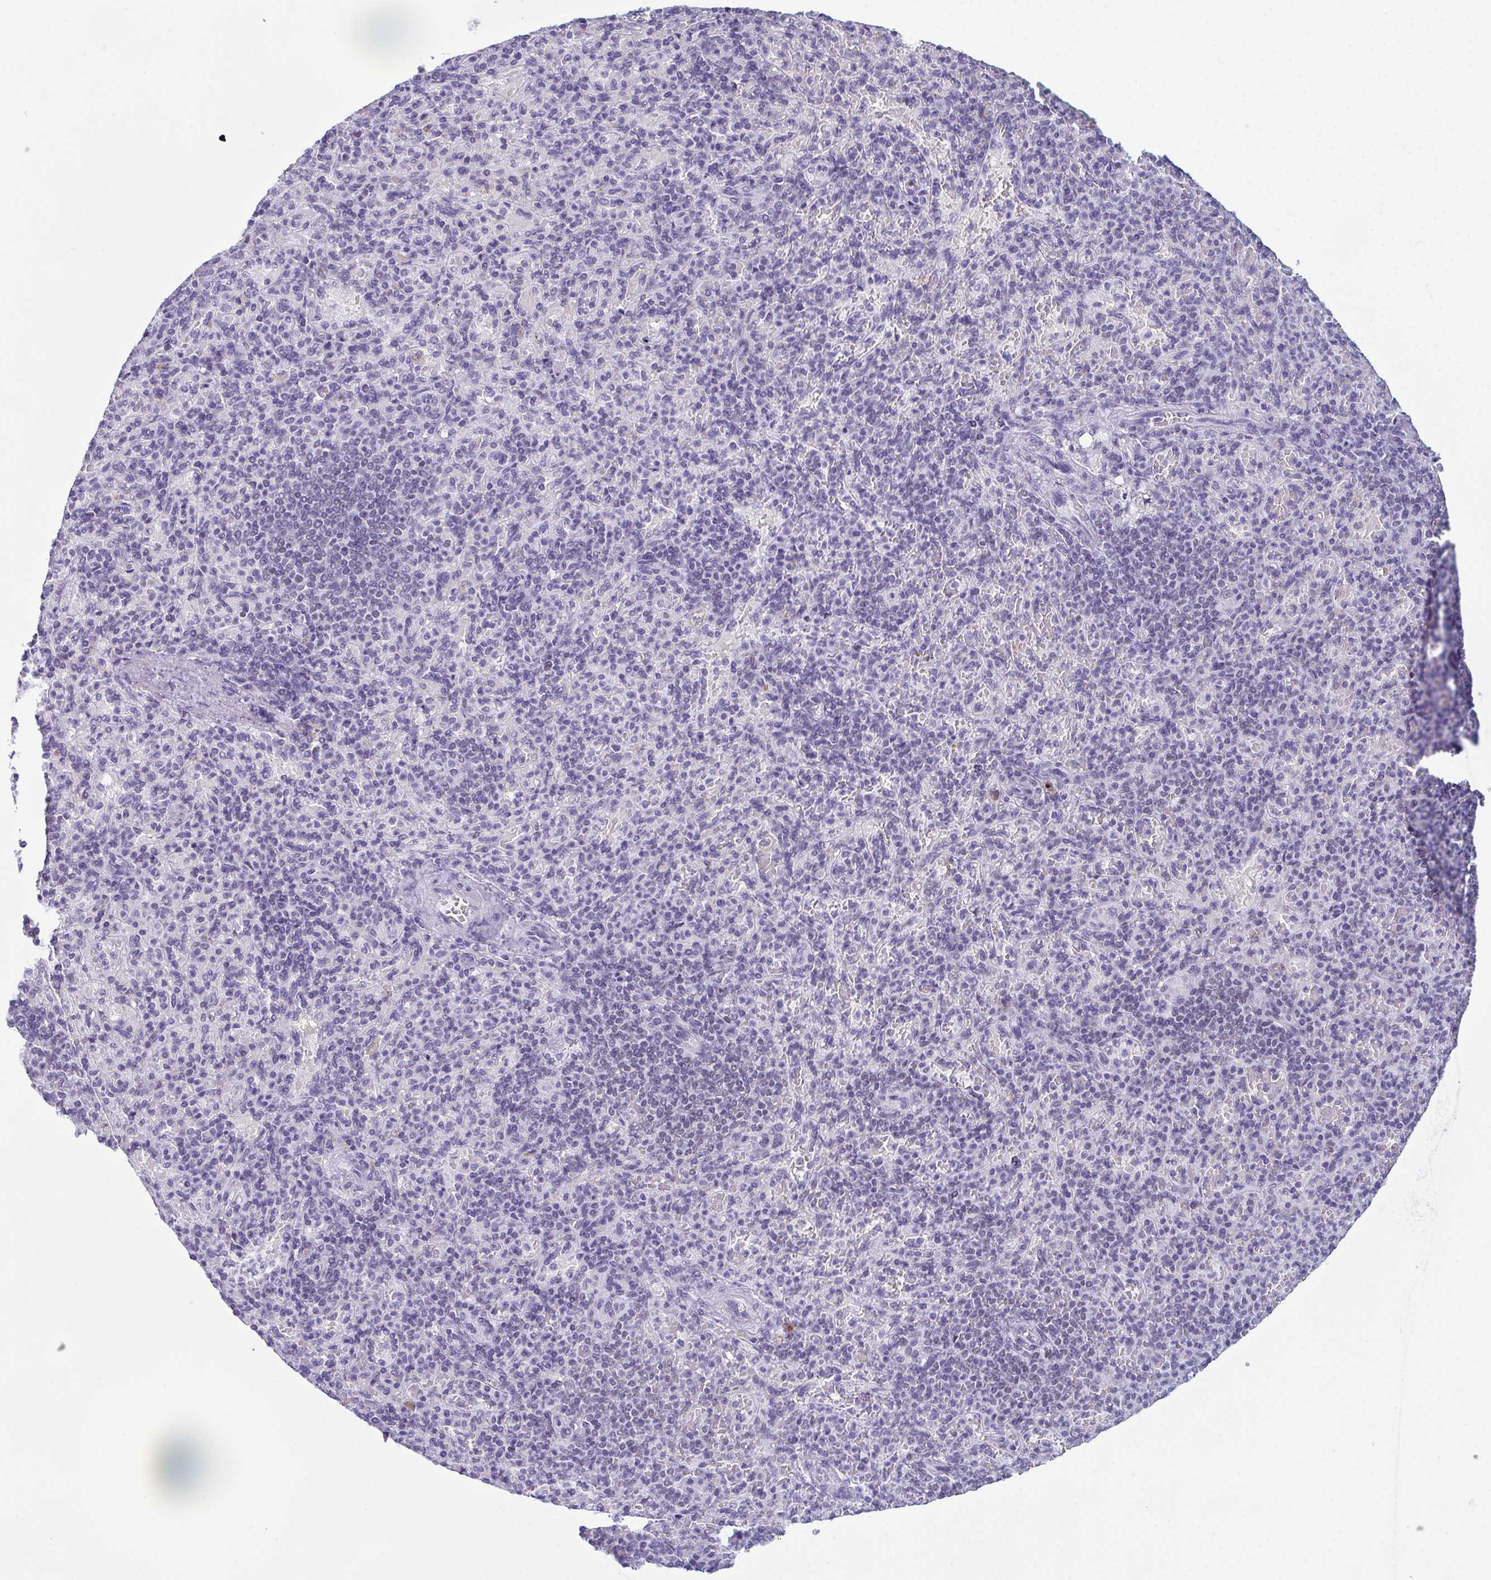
{"staining": {"intensity": "weak", "quantity": "<25%", "location": "nuclear"}, "tissue": "spleen", "cell_type": "Cells in red pulp", "image_type": "normal", "snomed": [{"axis": "morphology", "description": "Normal tissue, NOS"}, {"axis": "topography", "description": "Spleen"}], "caption": "Immunohistochemistry (IHC) micrograph of unremarkable spleen stained for a protein (brown), which exhibits no positivity in cells in red pulp. The staining was performed using DAB (3,3'-diaminobenzidine) to visualize the protein expression in brown, while the nuclei were stained in blue with hematoxylin (Magnification: 20x).", "gene": "RBM7", "patient": {"sex": "female", "age": 74}}